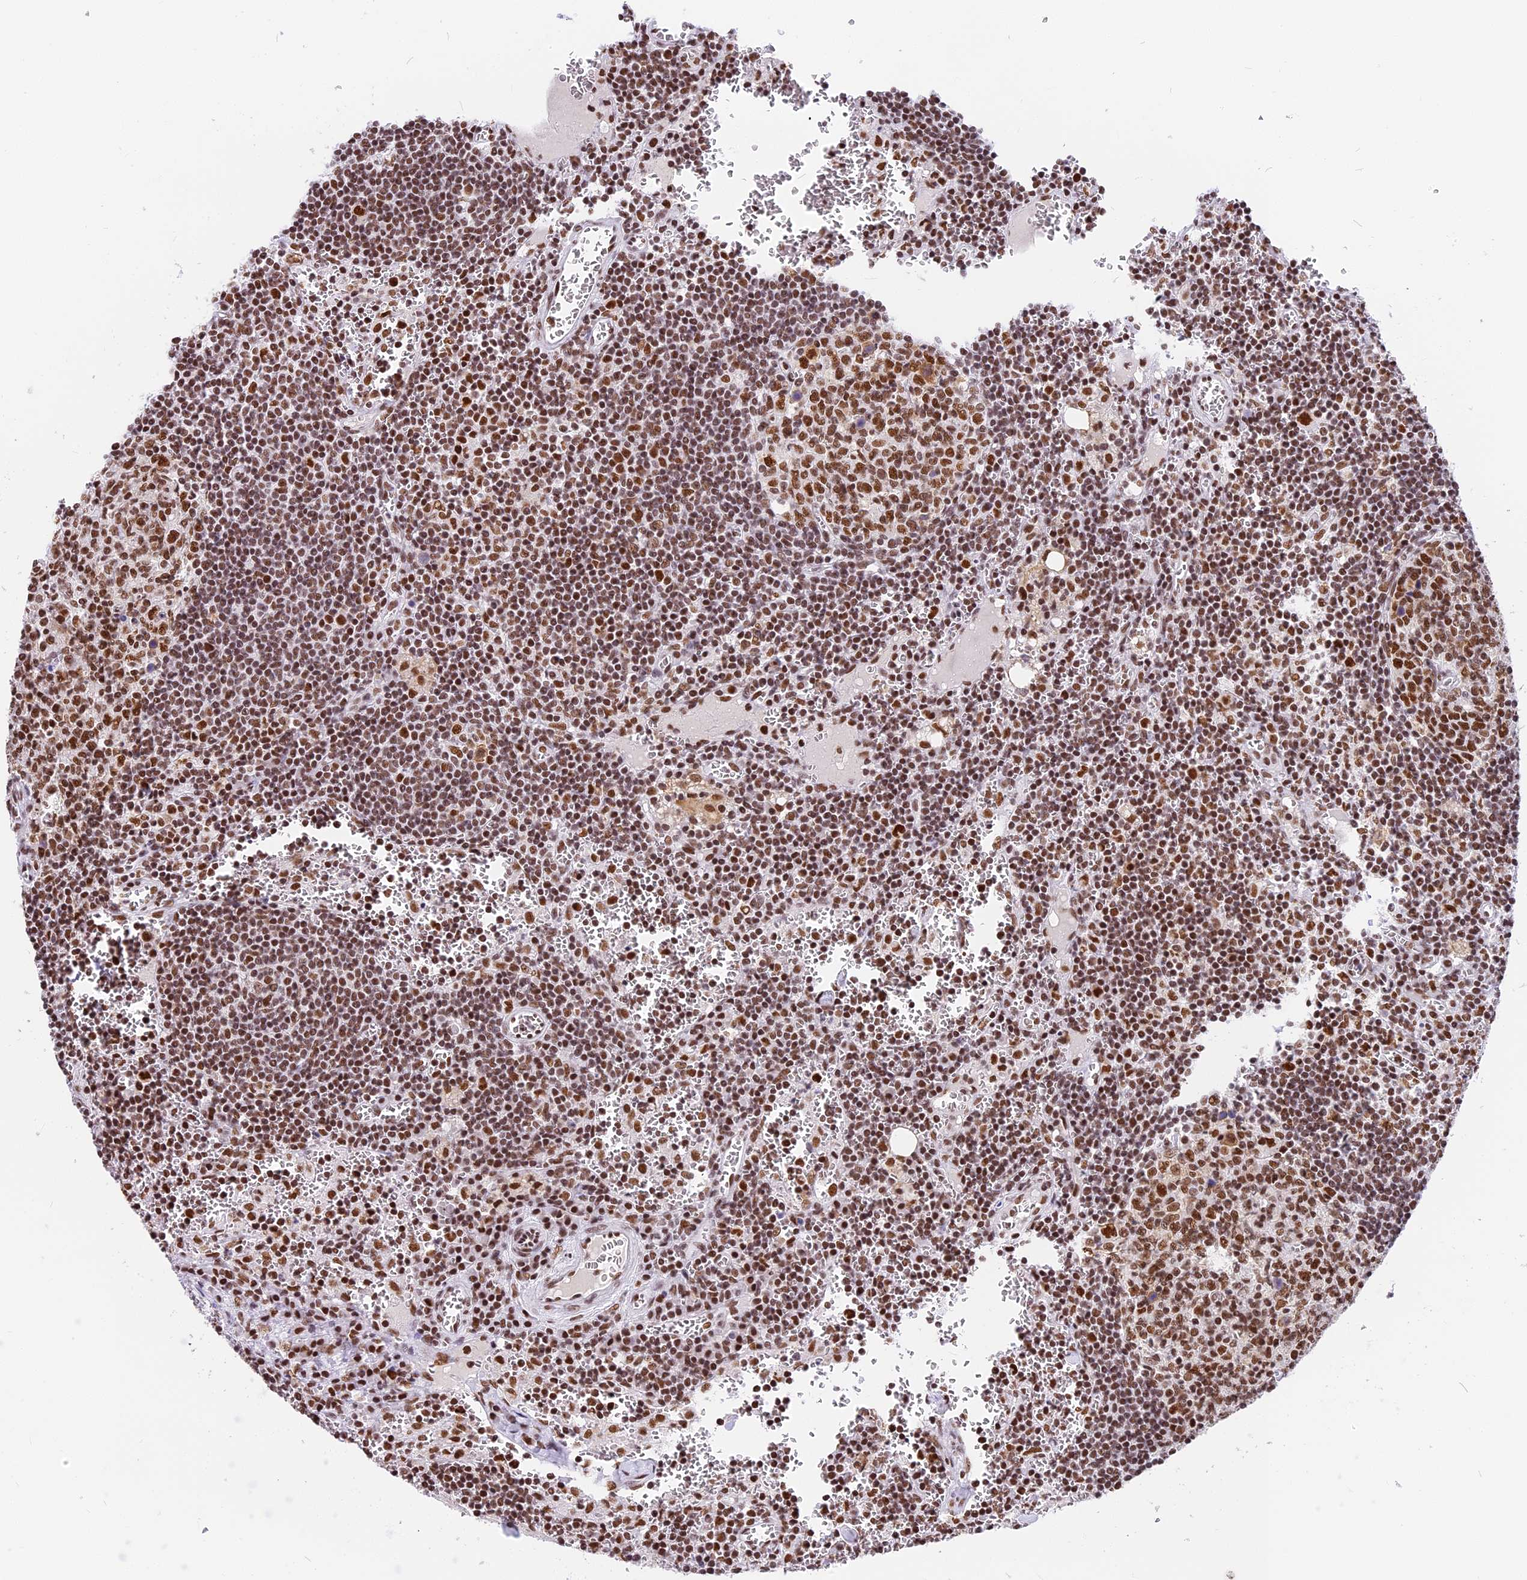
{"staining": {"intensity": "strong", "quantity": ">75%", "location": "nuclear"}, "tissue": "lymph node", "cell_type": "Germinal center cells", "image_type": "normal", "snomed": [{"axis": "morphology", "description": "Normal tissue, NOS"}, {"axis": "topography", "description": "Lymph node"}], "caption": "Lymph node stained with DAB (3,3'-diaminobenzidine) immunohistochemistry shows high levels of strong nuclear positivity in about >75% of germinal center cells.", "gene": "SBNO1", "patient": {"sex": "female", "age": 73}}